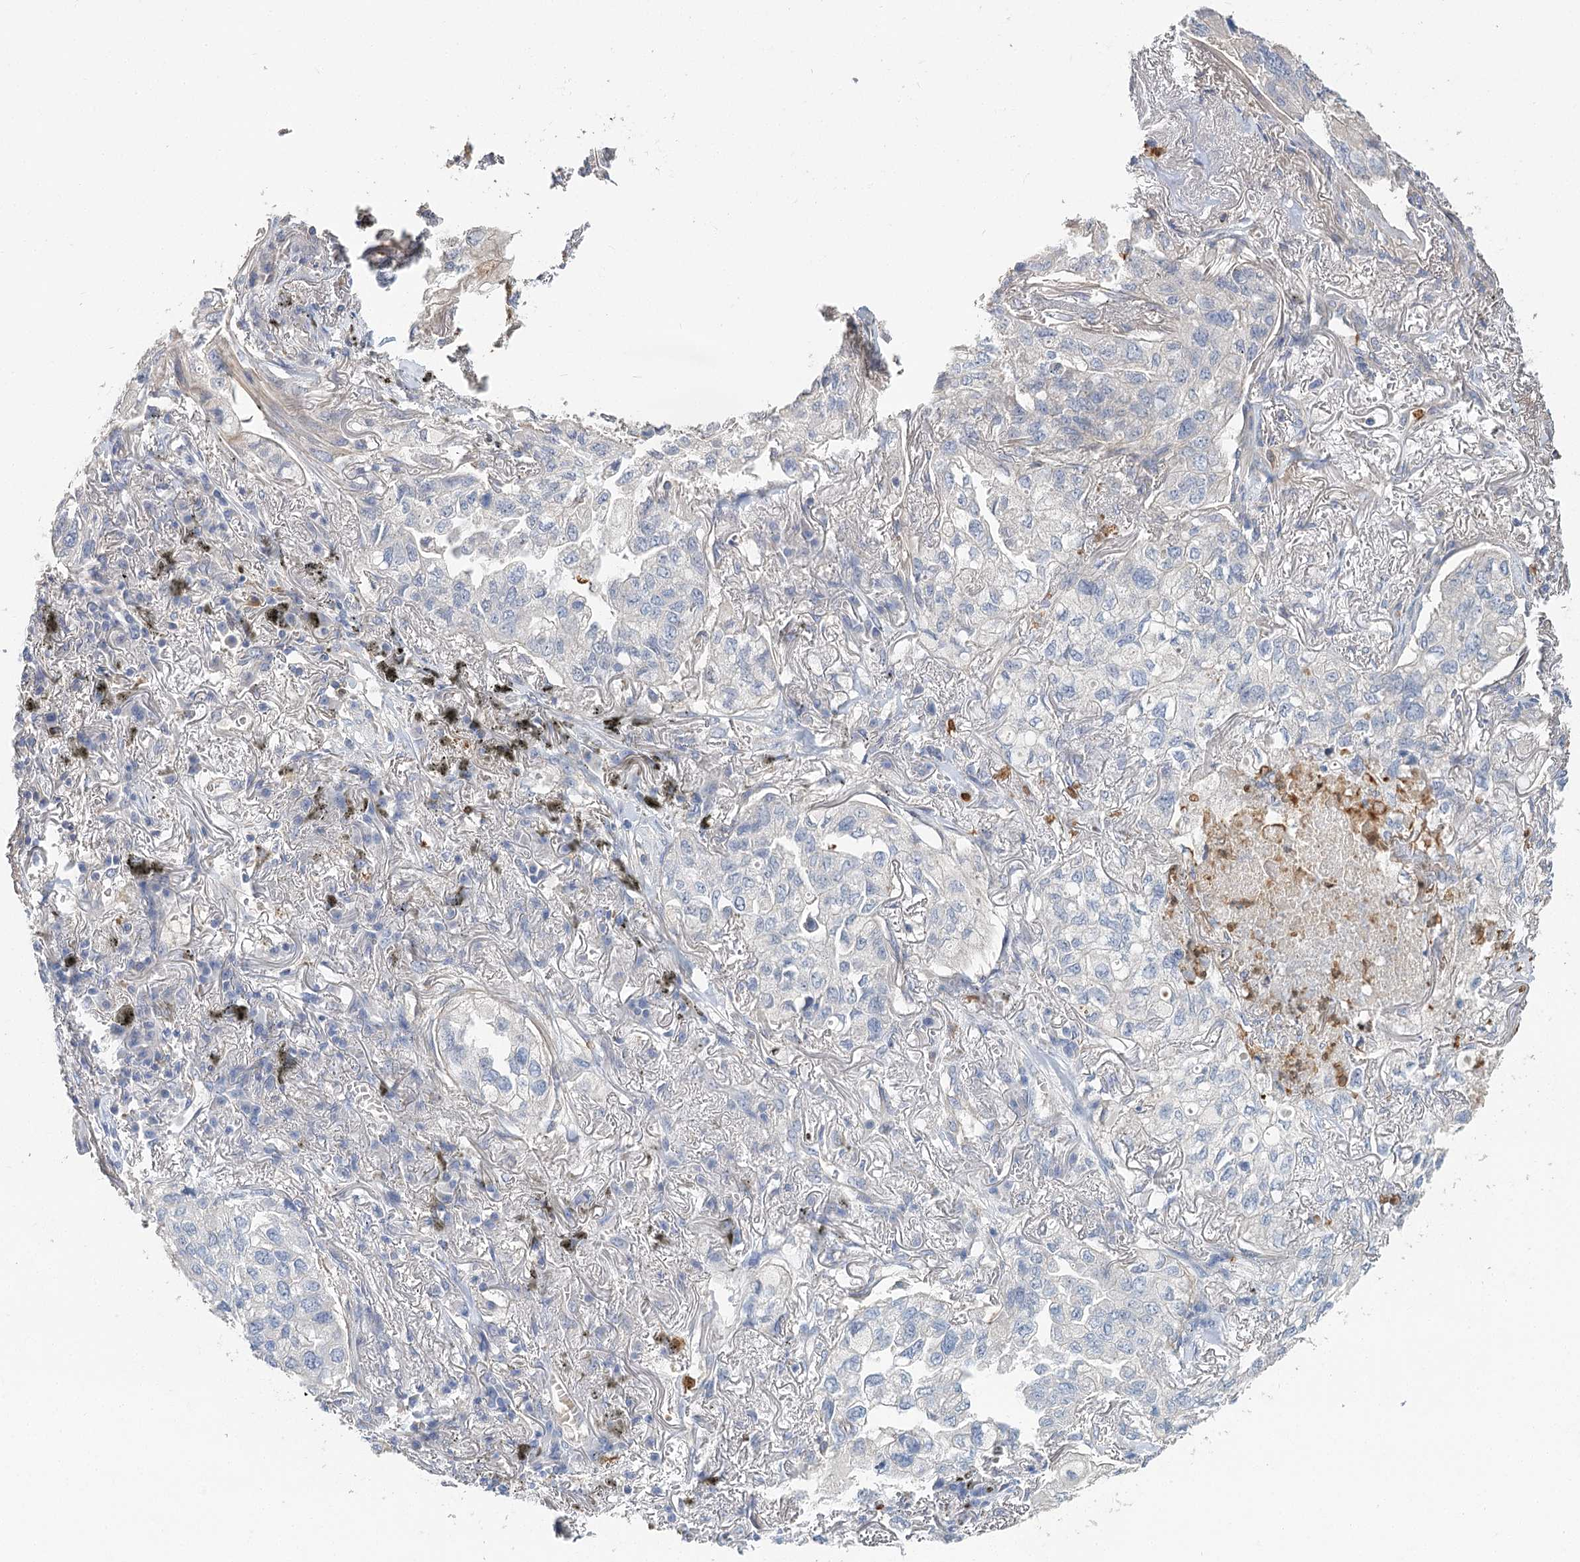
{"staining": {"intensity": "negative", "quantity": "none", "location": "none"}, "tissue": "lung cancer", "cell_type": "Tumor cells", "image_type": "cancer", "snomed": [{"axis": "morphology", "description": "Adenocarcinoma, NOS"}, {"axis": "topography", "description": "Lung"}], "caption": "This is a histopathology image of immunohistochemistry staining of lung cancer, which shows no positivity in tumor cells.", "gene": "EPB41L5", "patient": {"sex": "male", "age": 65}}